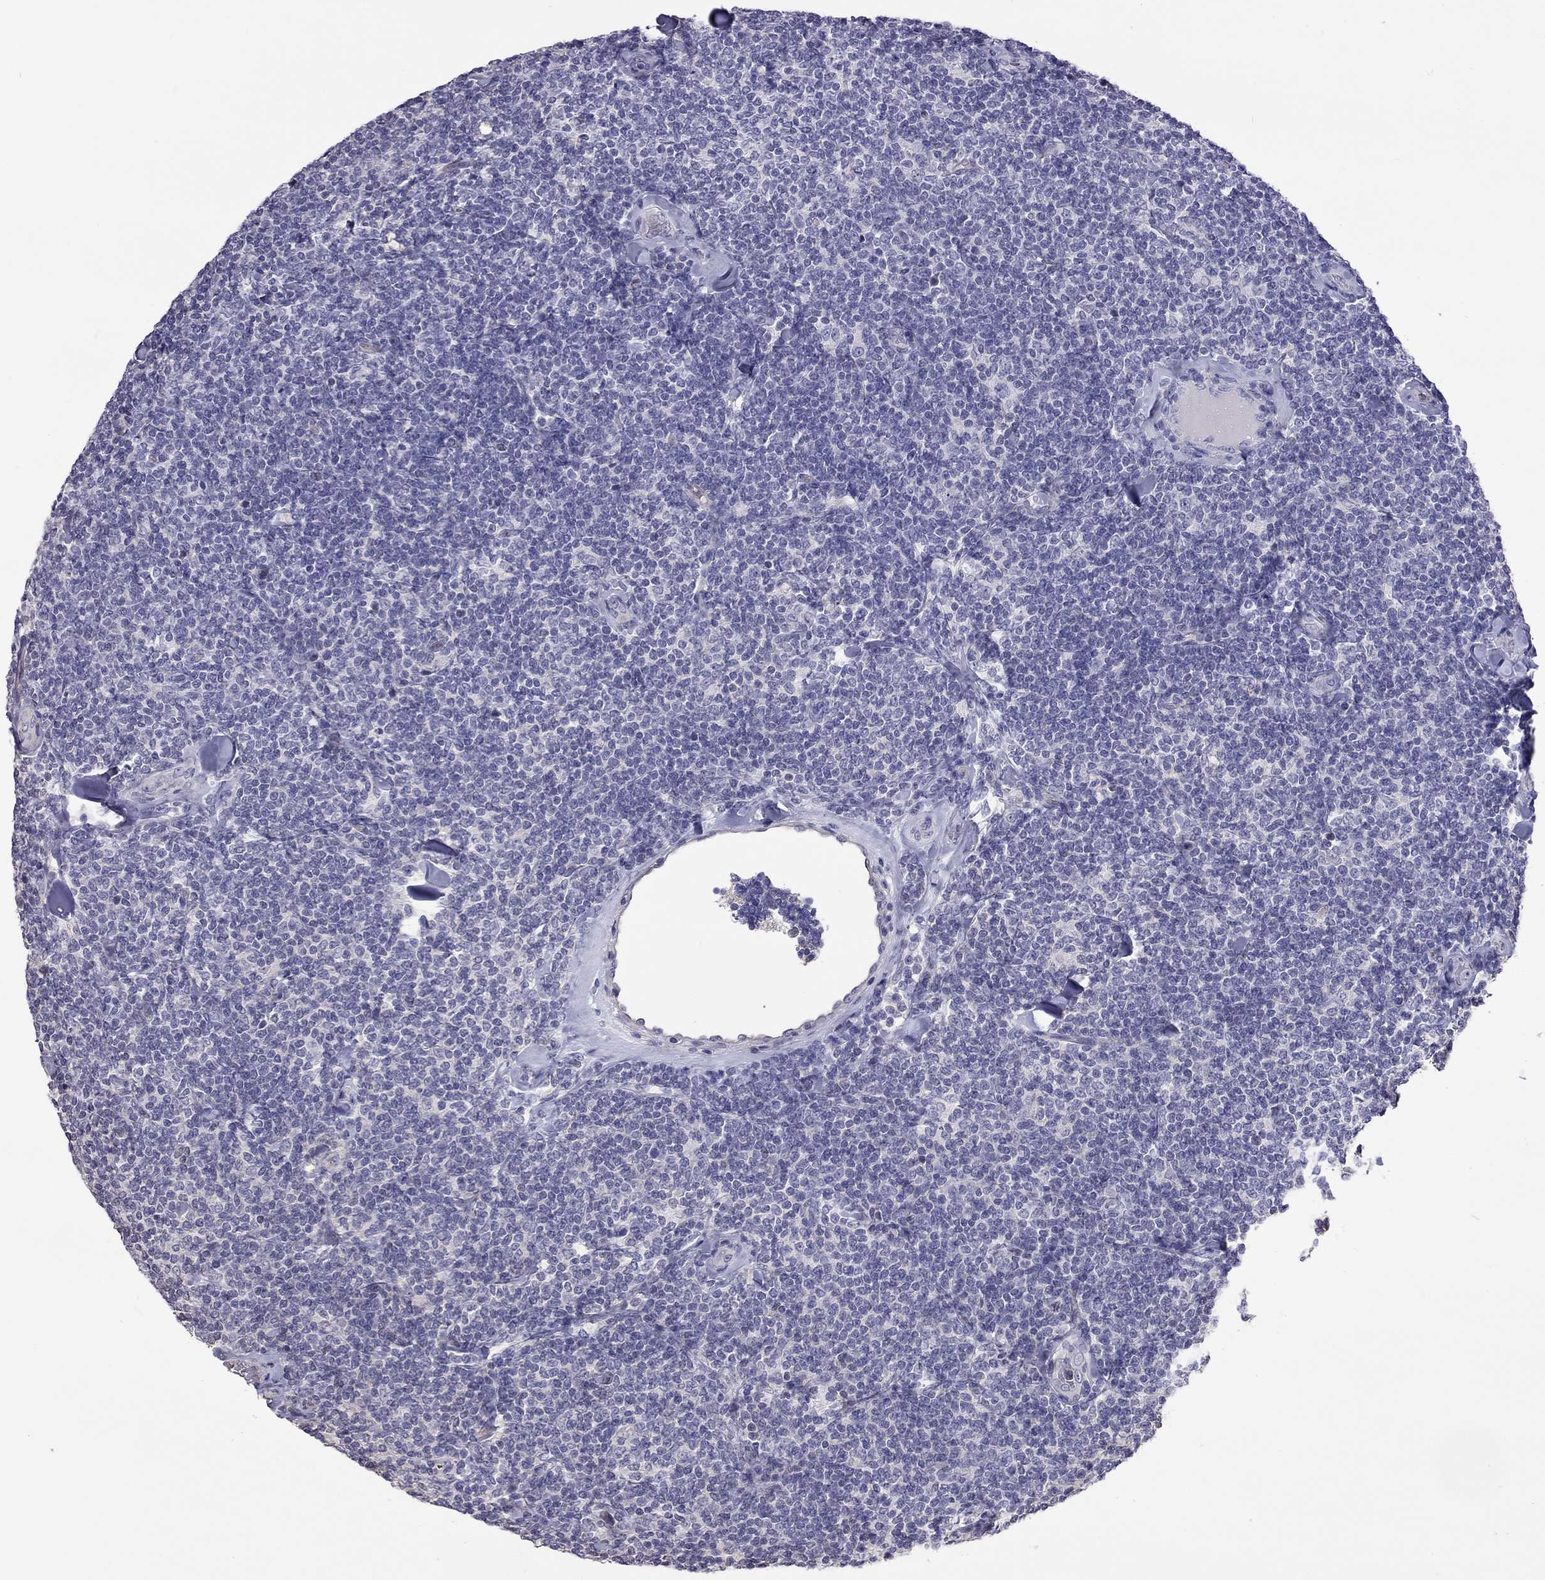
{"staining": {"intensity": "negative", "quantity": "none", "location": "none"}, "tissue": "lymphoma", "cell_type": "Tumor cells", "image_type": "cancer", "snomed": [{"axis": "morphology", "description": "Malignant lymphoma, non-Hodgkin's type, Low grade"}, {"axis": "topography", "description": "Lymph node"}], "caption": "Immunohistochemistry photomicrograph of human malignant lymphoma, non-Hodgkin's type (low-grade) stained for a protein (brown), which exhibits no expression in tumor cells.", "gene": "FEZ1", "patient": {"sex": "female", "age": 56}}